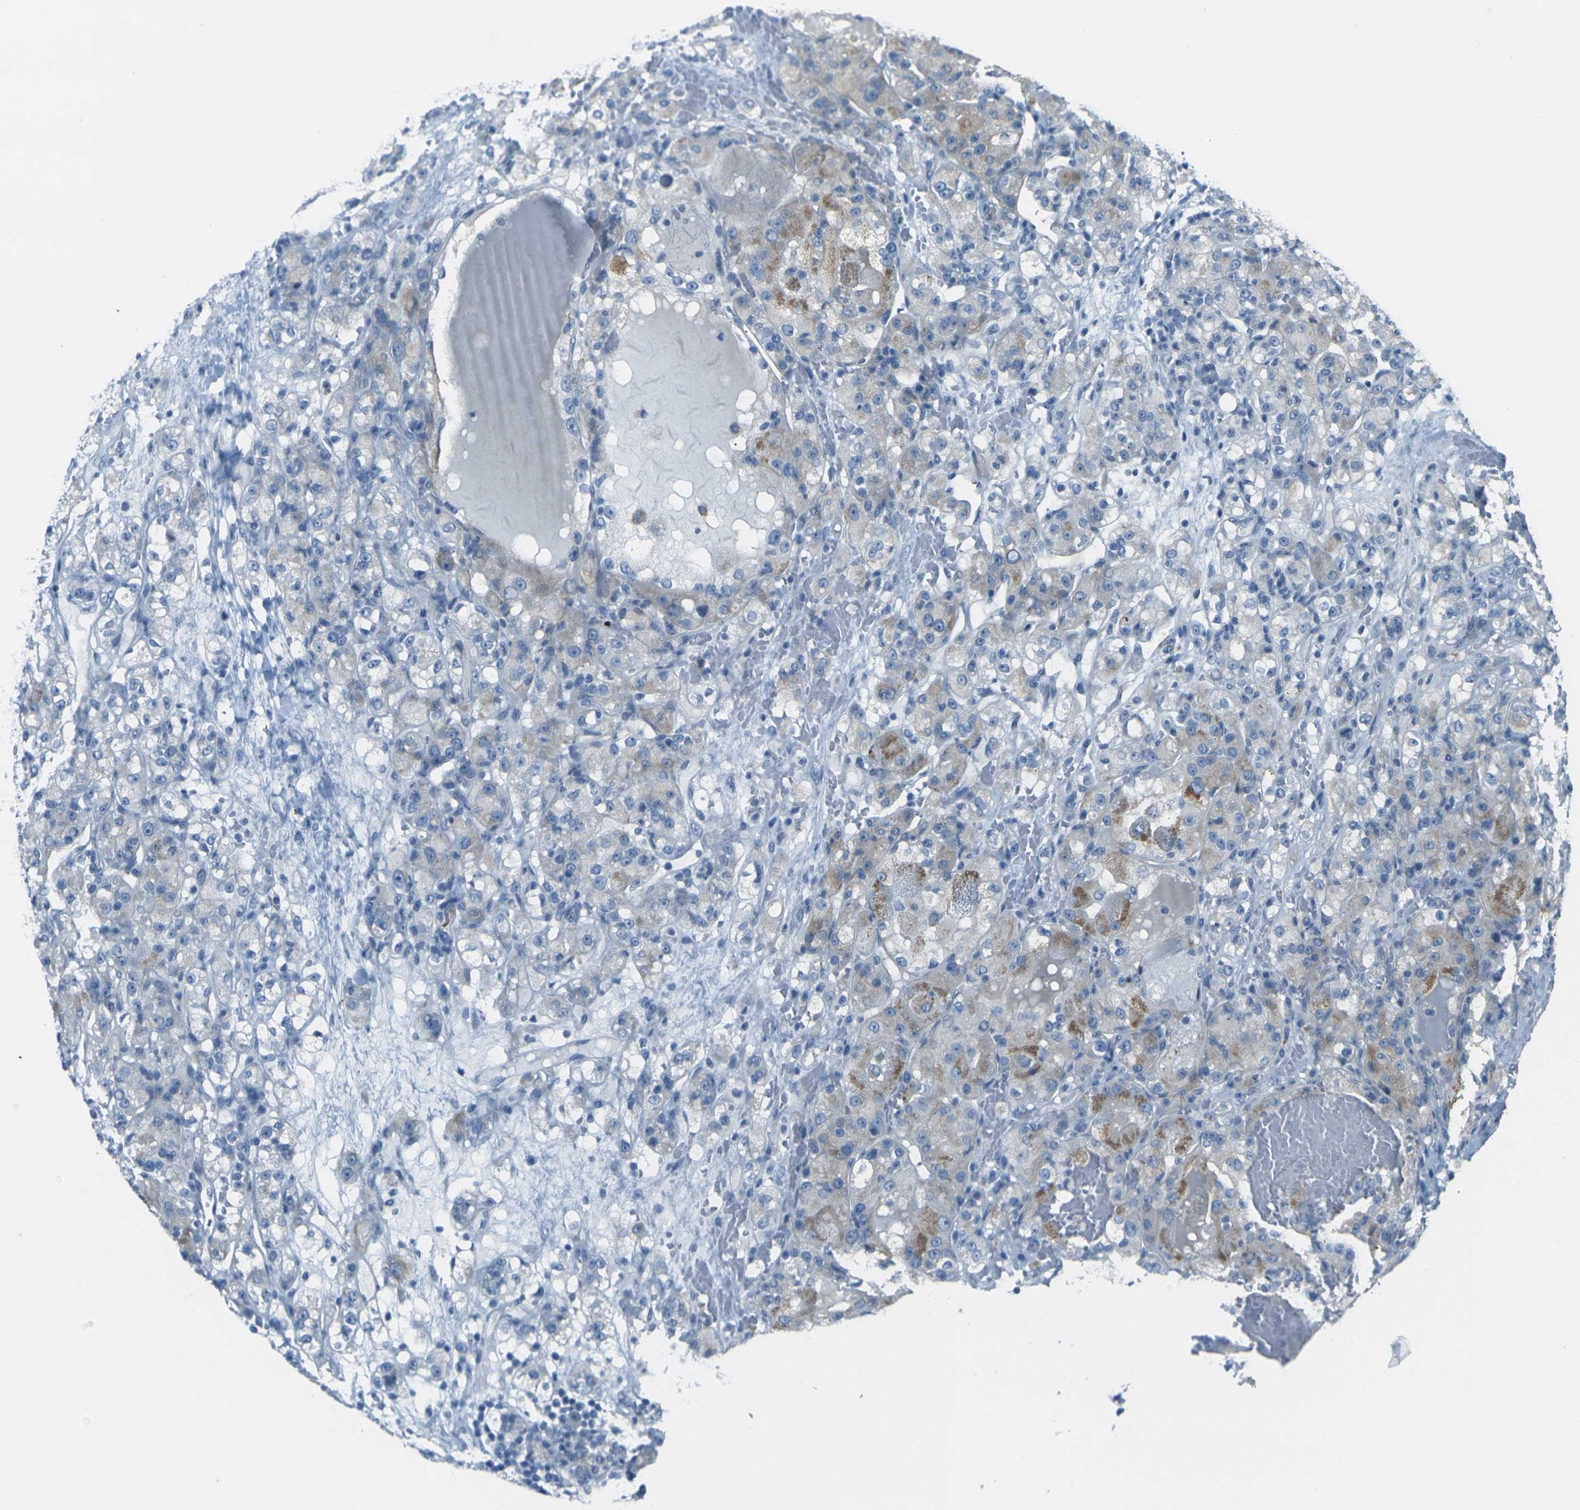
{"staining": {"intensity": "moderate", "quantity": "<25%", "location": "cytoplasmic/membranous"}, "tissue": "renal cancer", "cell_type": "Tumor cells", "image_type": "cancer", "snomed": [{"axis": "morphology", "description": "Normal tissue, NOS"}, {"axis": "morphology", "description": "Adenocarcinoma, NOS"}, {"axis": "topography", "description": "Kidney"}], "caption": "Human renal cancer (adenocarcinoma) stained with a brown dye shows moderate cytoplasmic/membranous positive positivity in about <25% of tumor cells.", "gene": "ANKRD46", "patient": {"sex": "male", "age": 61}}